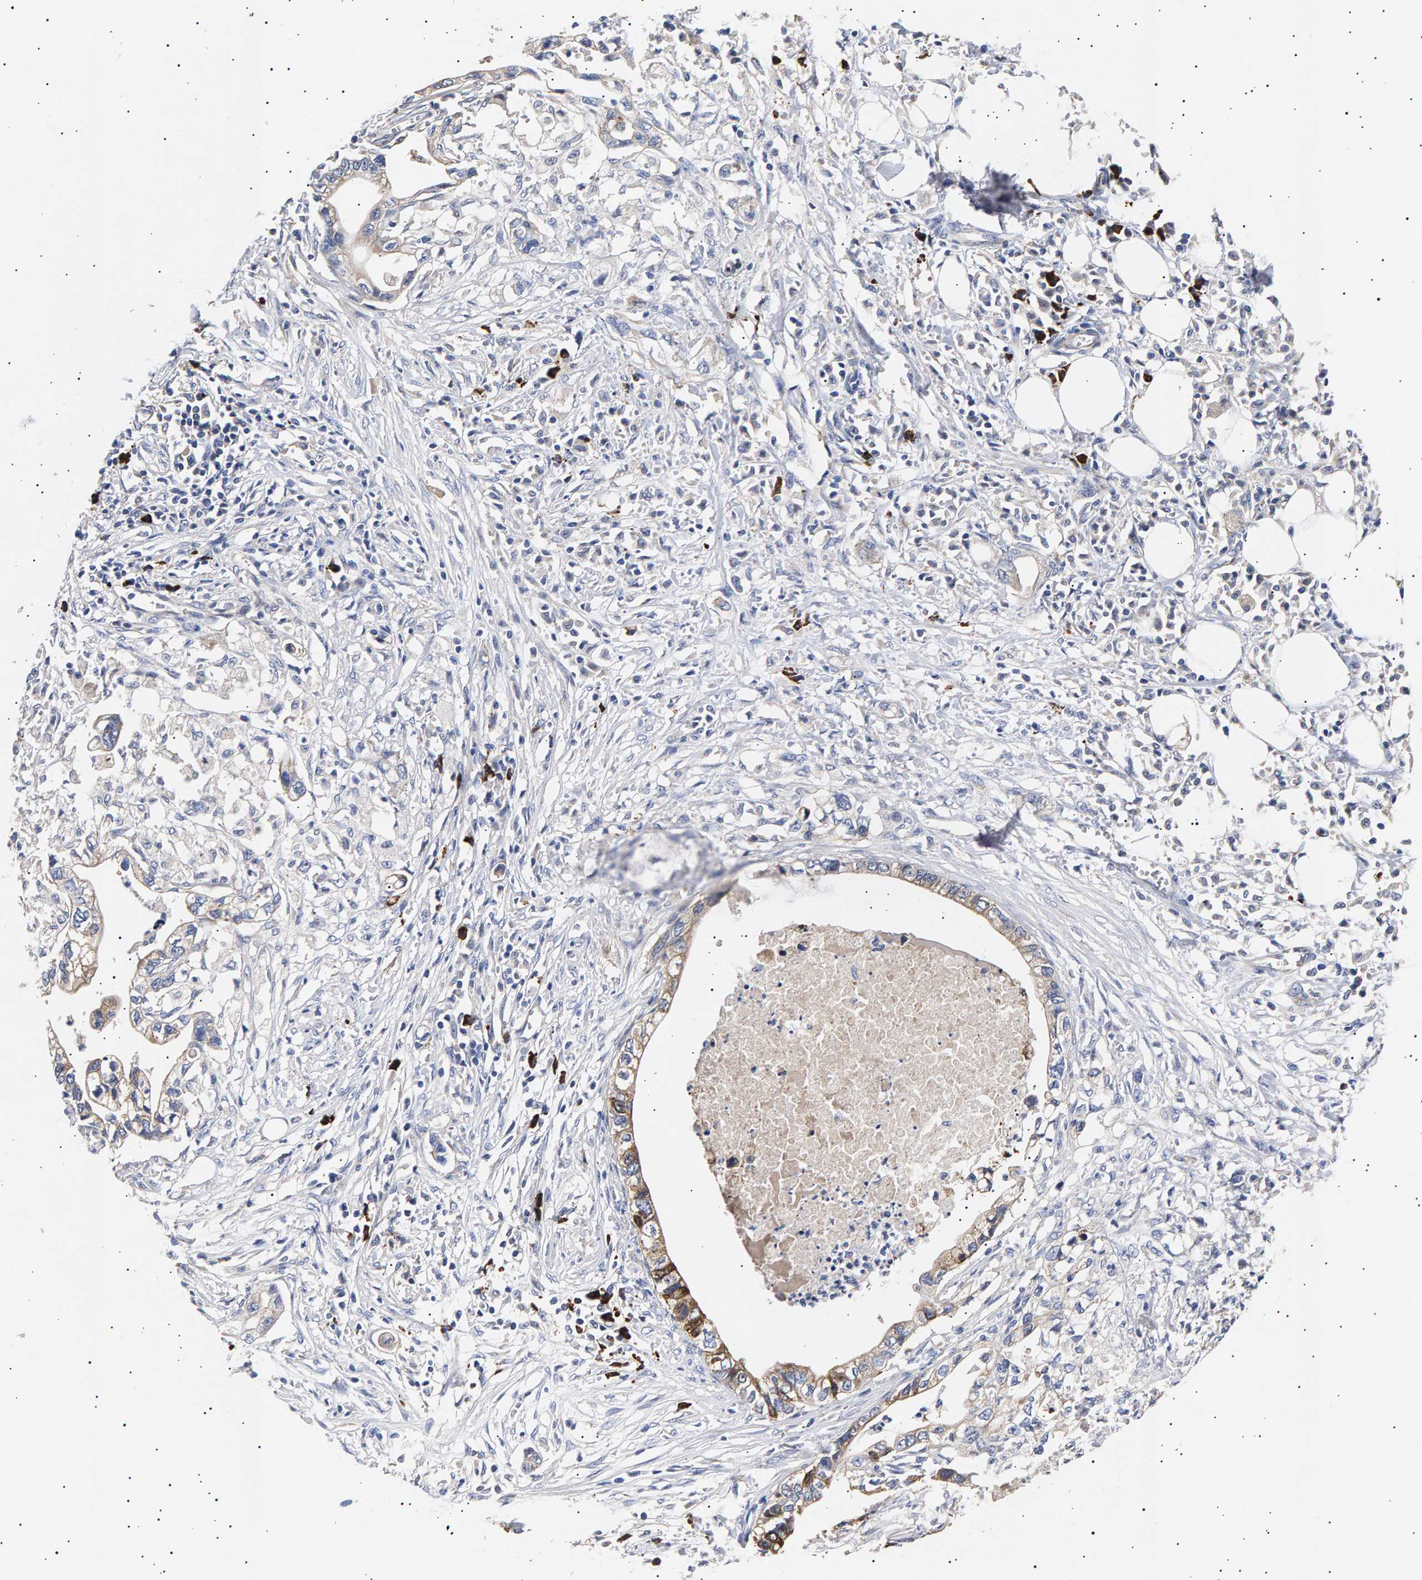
{"staining": {"intensity": "weak", "quantity": "<25%", "location": "cytoplasmic/membranous"}, "tissue": "pancreatic cancer", "cell_type": "Tumor cells", "image_type": "cancer", "snomed": [{"axis": "morphology", "description": "Adenocarcinoma, NOS"}, {"axis": "topography", "description": "Pancreas"}], "caption": "Immunohistochemistry (IHC) photomicrograph of pancreatic cancer (adenocarcinoma) stained for a protein (brown), which reveals no expression in tumor cells.", "gene": "ANKRD40", "patient": {"sex": "male", "age": 56}}